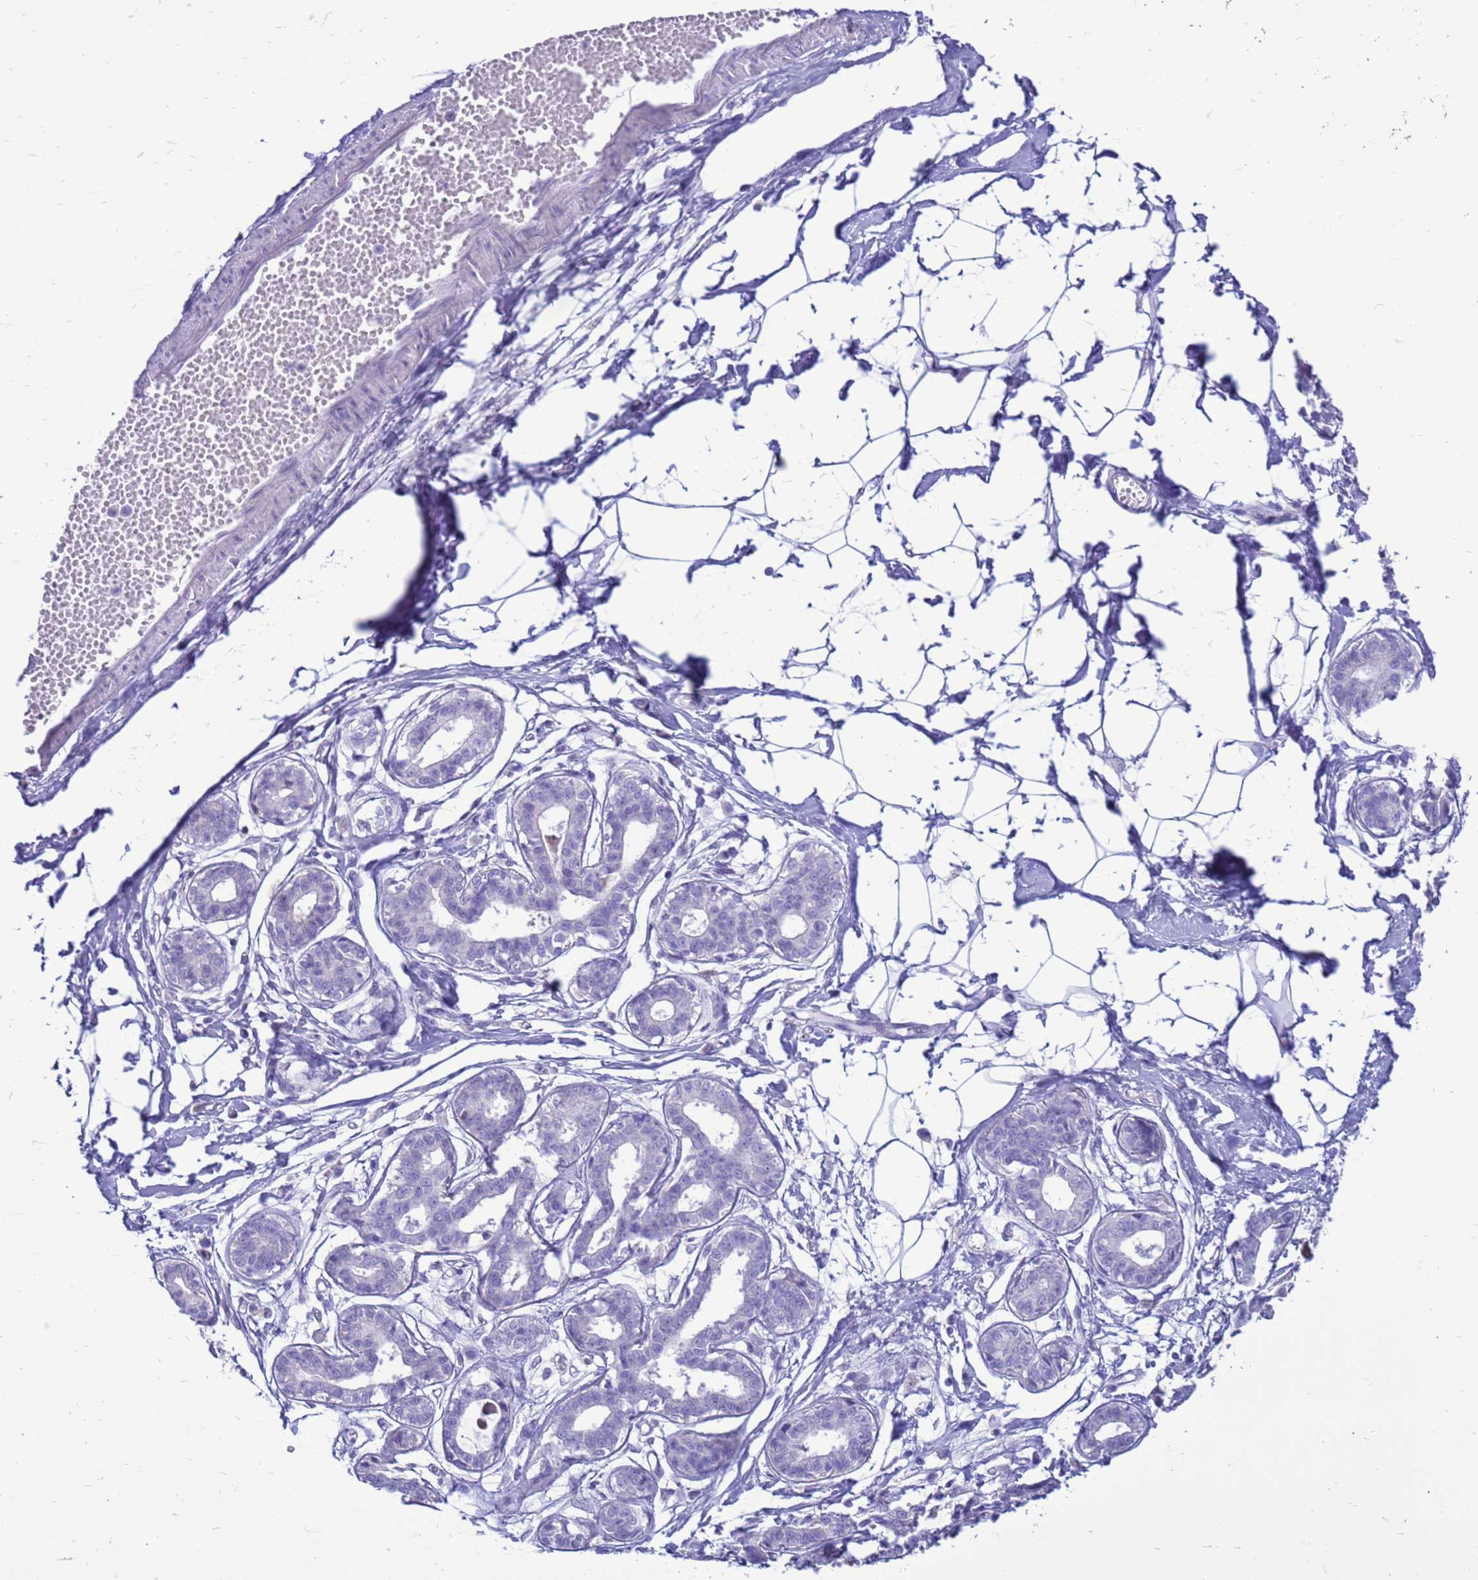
{"staining": {"intensity": "negative", "quantity": "none", "location": "none"}, "tissue": "breast", "cell_type": "Adipocytes", "image_type": "normal", "snomed": [{"axis": "morphology", "description": "Normal tissue, NOS"}, {"axis": "topography", "description": "Breast"}], "caption": "Adipocytes are negative for brown protein staining in normal breast. The staining is performed using DAB brown chromogen with nuclei counter-stained in using hematoxylin.", "gene": "PDE10A", "patient": {"sex": "female", "age": 45}}